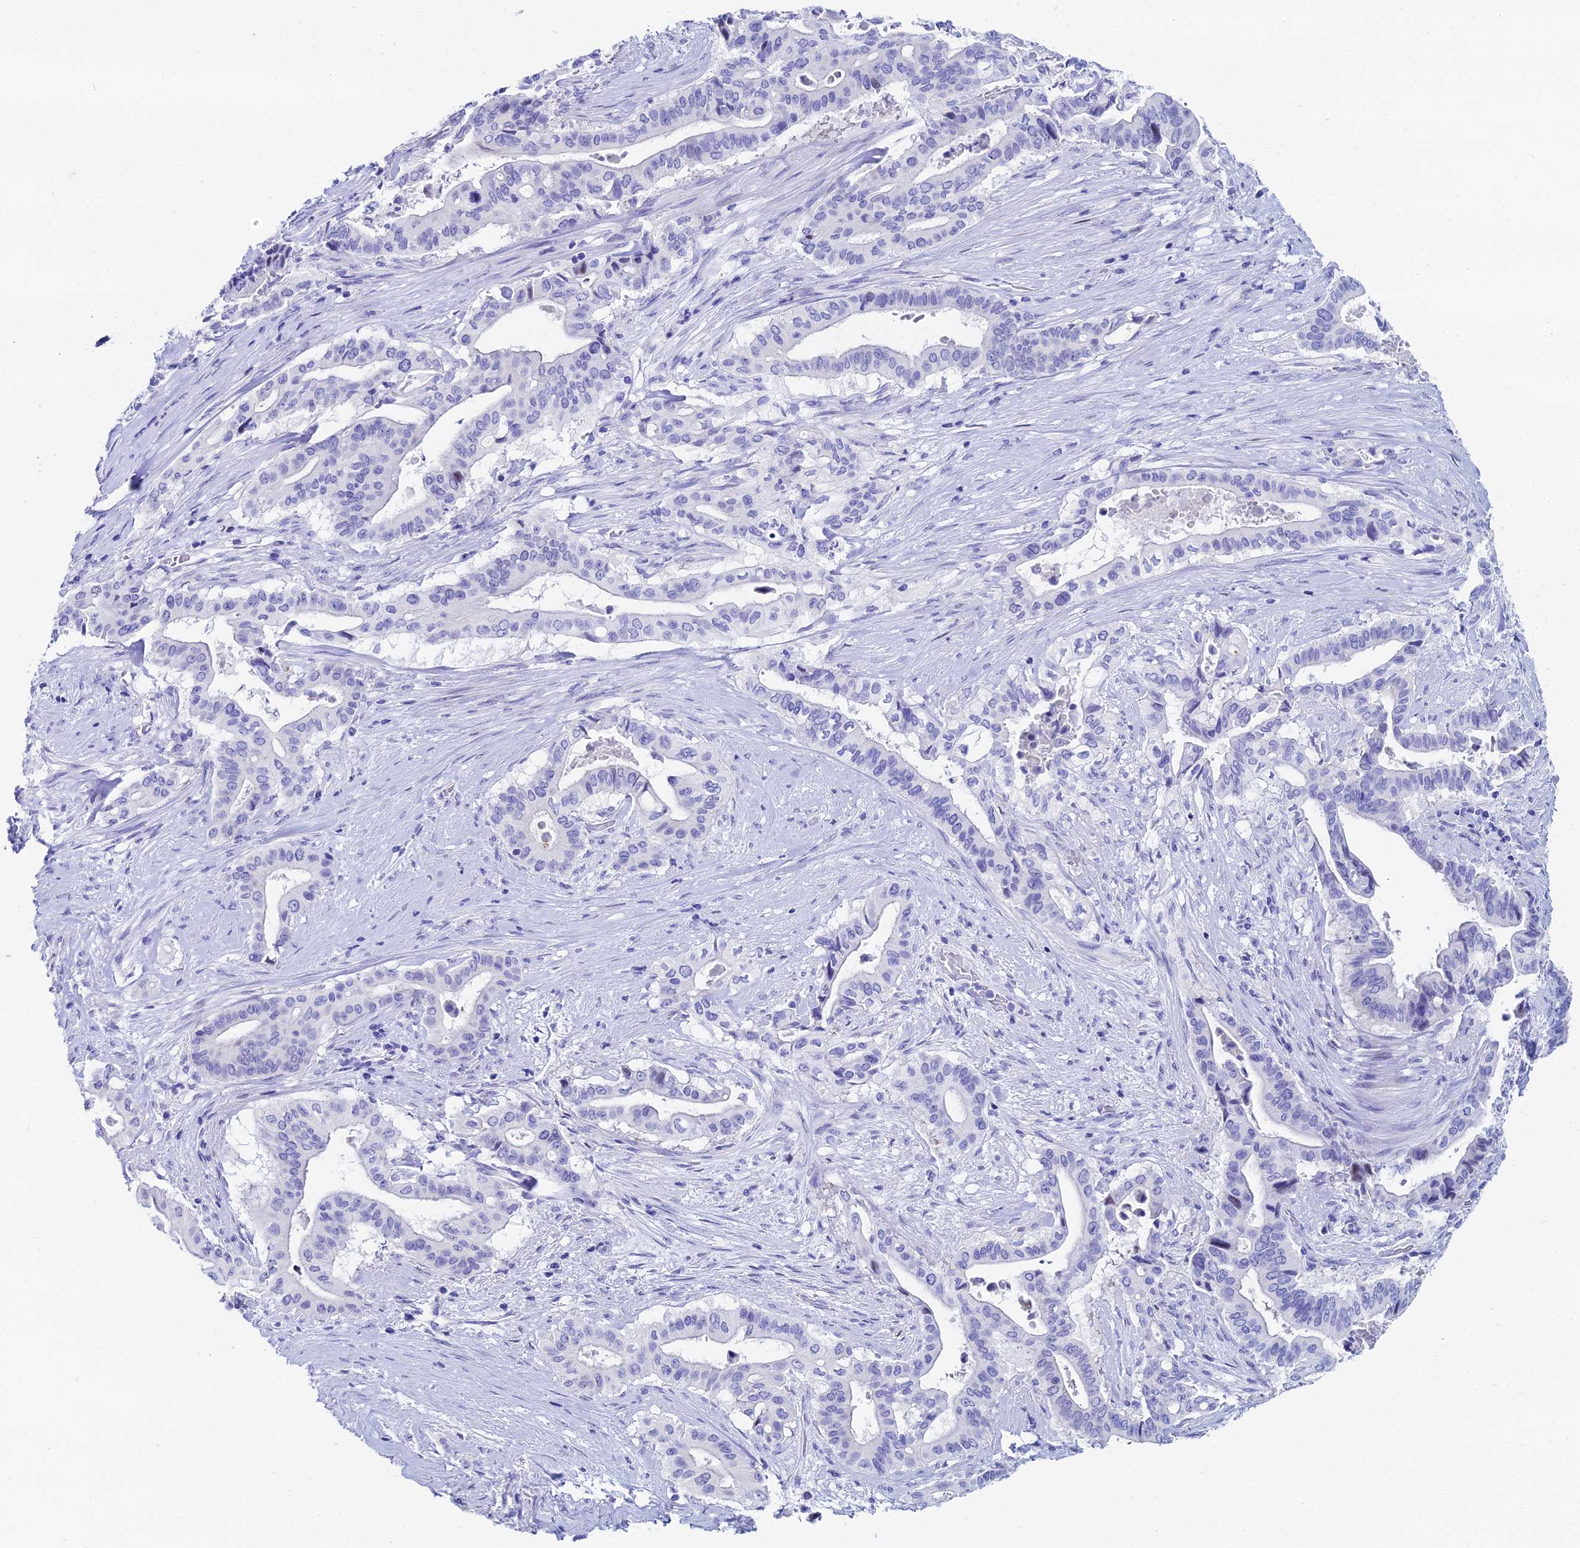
{"staining": {"intensity": "negative", "quantity": "none", "location": "none"}, "tissue": "pancreatic cancer", "cell_type": "Tumor cells", "image_type": "cancer", "snomed": [{"axis": "morphology", "description": "Adenocarcinoma, NOS"}, {"axis": "topography", "description": "Pancreas"}], "caption": "This is a micrograph of IHC staining of pancreatic cancer, which shows no staining in tumor cells.", "gene": "HSPA1L", "patient": {"sex": "female", "age": 77}}